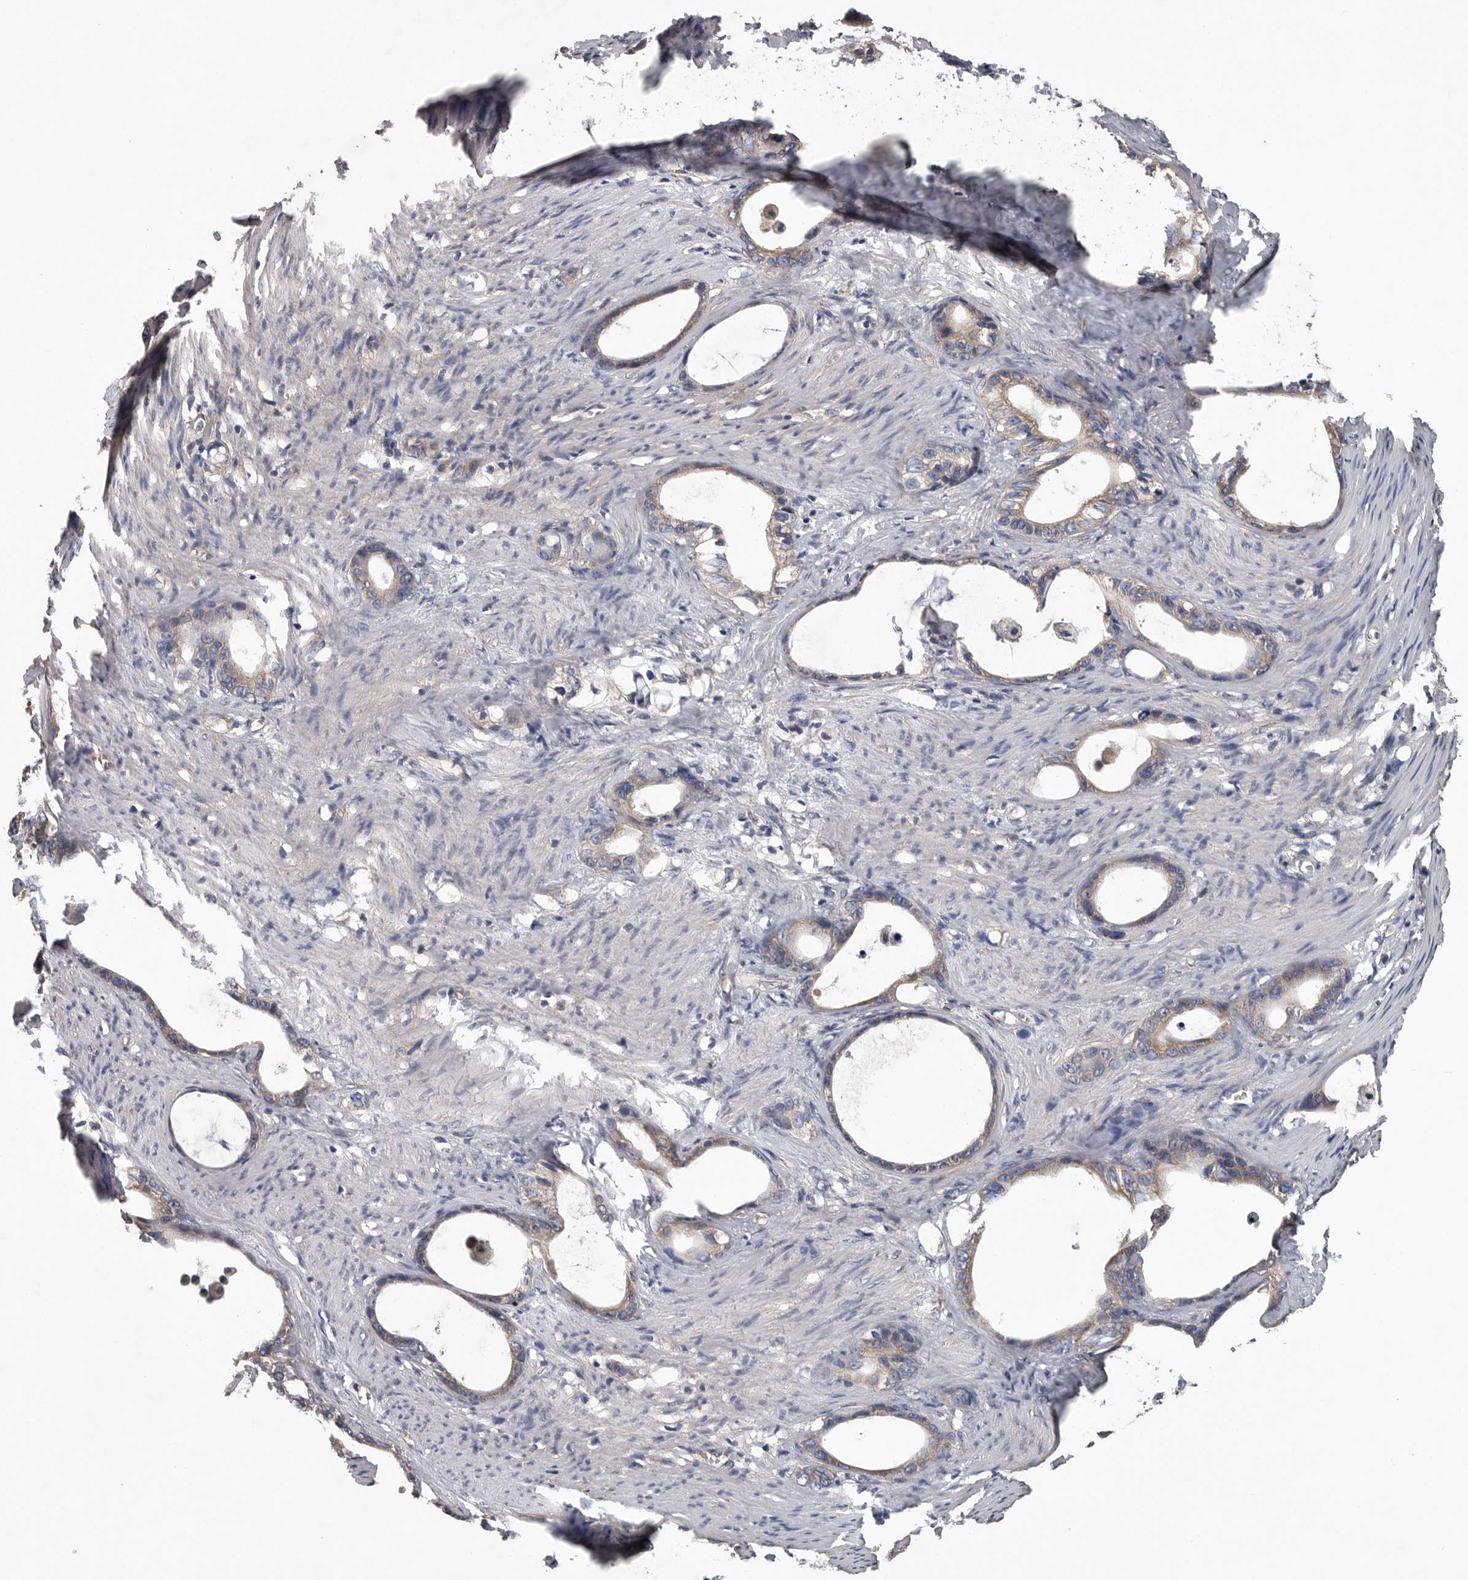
{"staining": {"intensity": "weak", "quantity": ">75%", "location": "cytoplasmic/membranous"}, "tissue": "stomach cancer", "cell_type": "Tumor cells", "image_type": "cancer", "snomed": [{"axis": "morphology", "description": "Adenocarcinoma, NOS"}, {"axis": "topography", "description": "Stomach"}], "caption": "Protein expression analysis of stomach cancer (adenocarcinoma) displays weak cytoplasmic/membranous expression in about >75% of tumor cells.", "gene": "OXR1", "patient": {"sex": "female", "age": 75}}